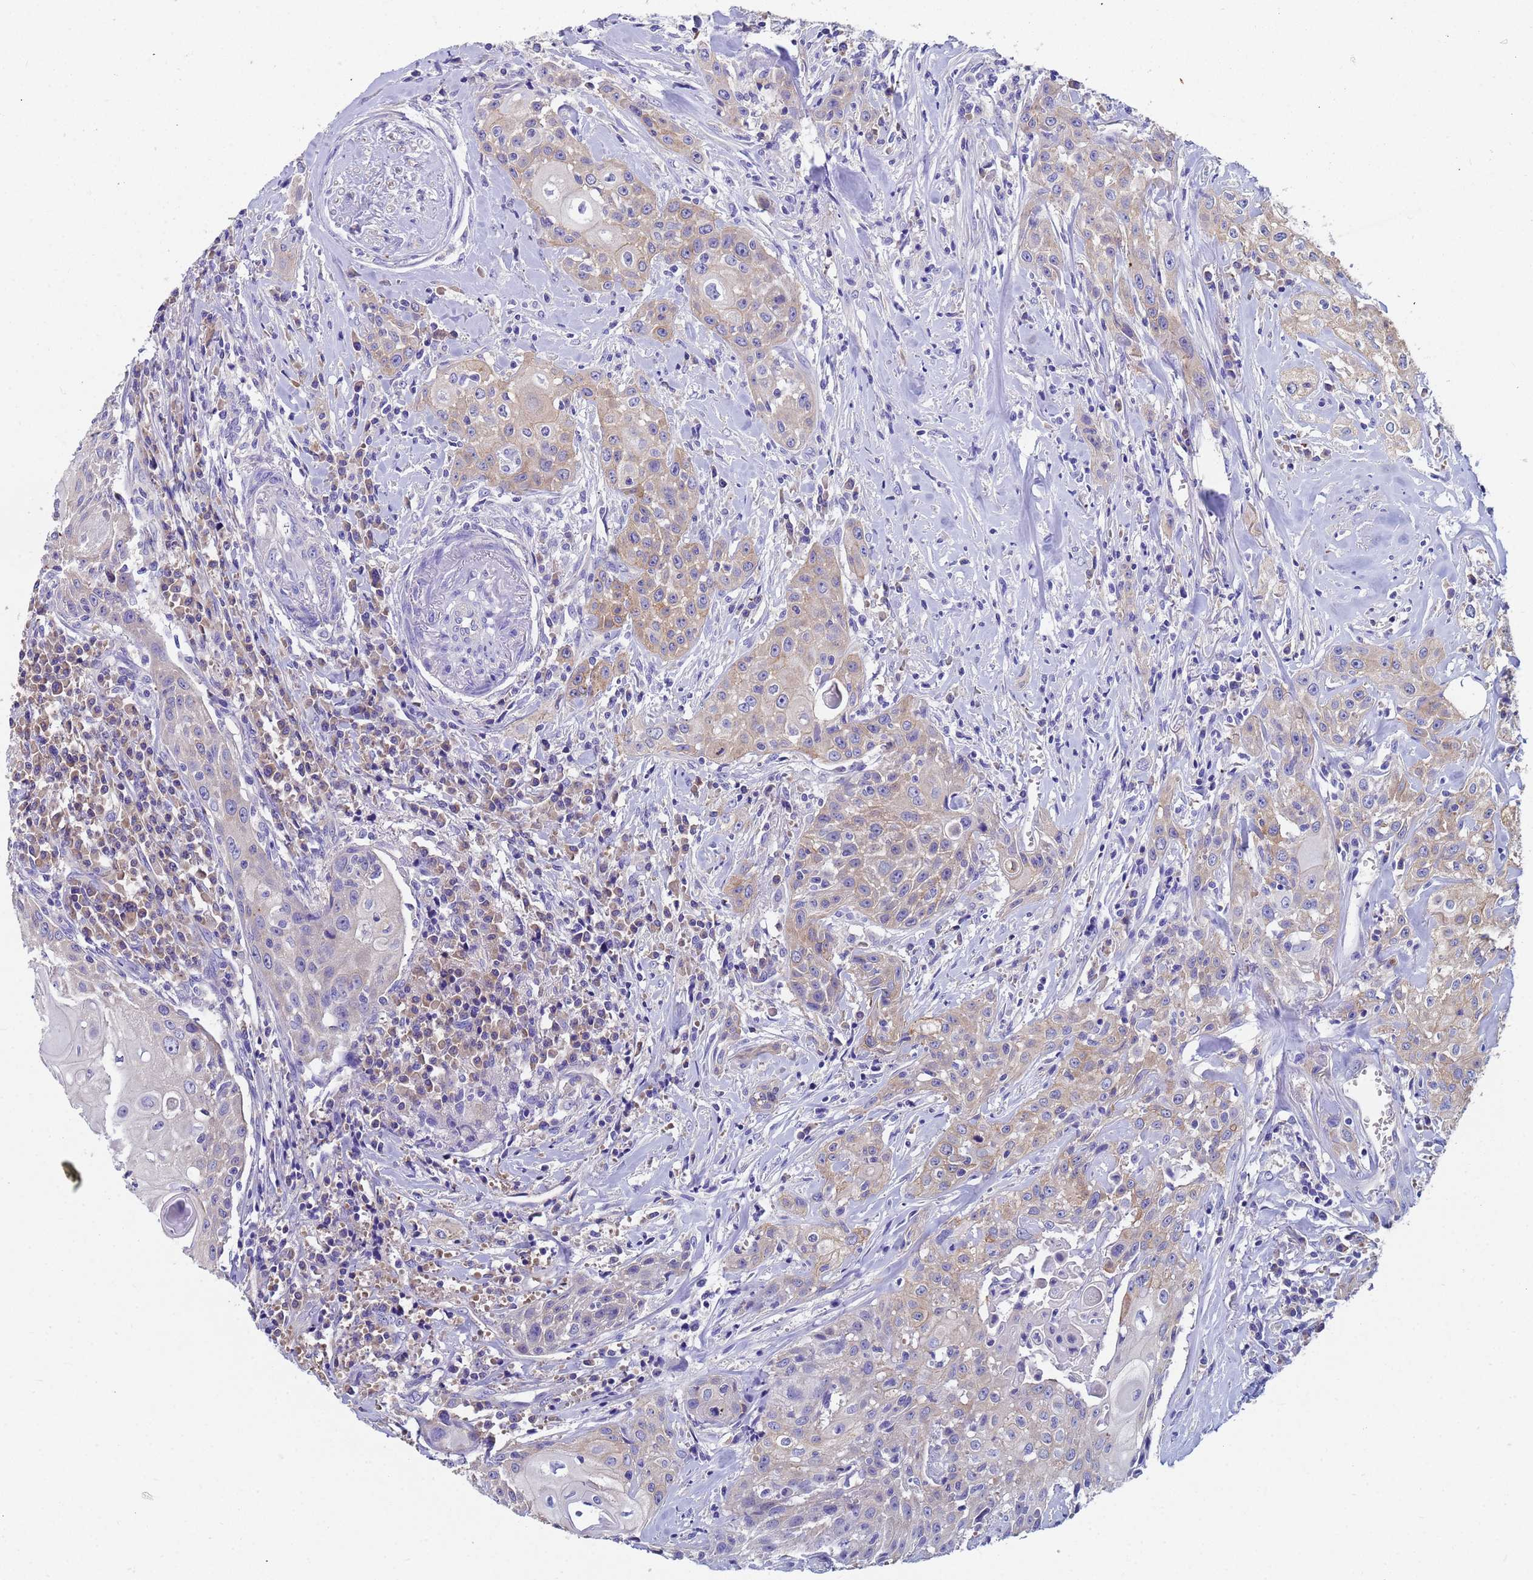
{"staining": {"intensity": "weak", "quantity": "25%-75%", "location": "cytoplasmic/membranous"}, "tissue": "head and neck cancer", "cell_type": "Tumor cells", "image_type": "cancer", "snomed": [{"axis": "morphology", "description": "Squamous cell carcinoma, NOS"}, {"axis": "topography", "description": "Oral tissue"}, {"axis": "topography", "description": "Head-Neck"}], "caption": "A micrograph of human head and neck cancer (squamous cell carcinoma) stained for a protein exhibits weak cytoplasmic/membranous brown staining in tumor cells. (Brightfield microscopy of DAB IHC at high magnification).", "gene": "UBE2O", "patient": {"sex": "female", "age": 82}}